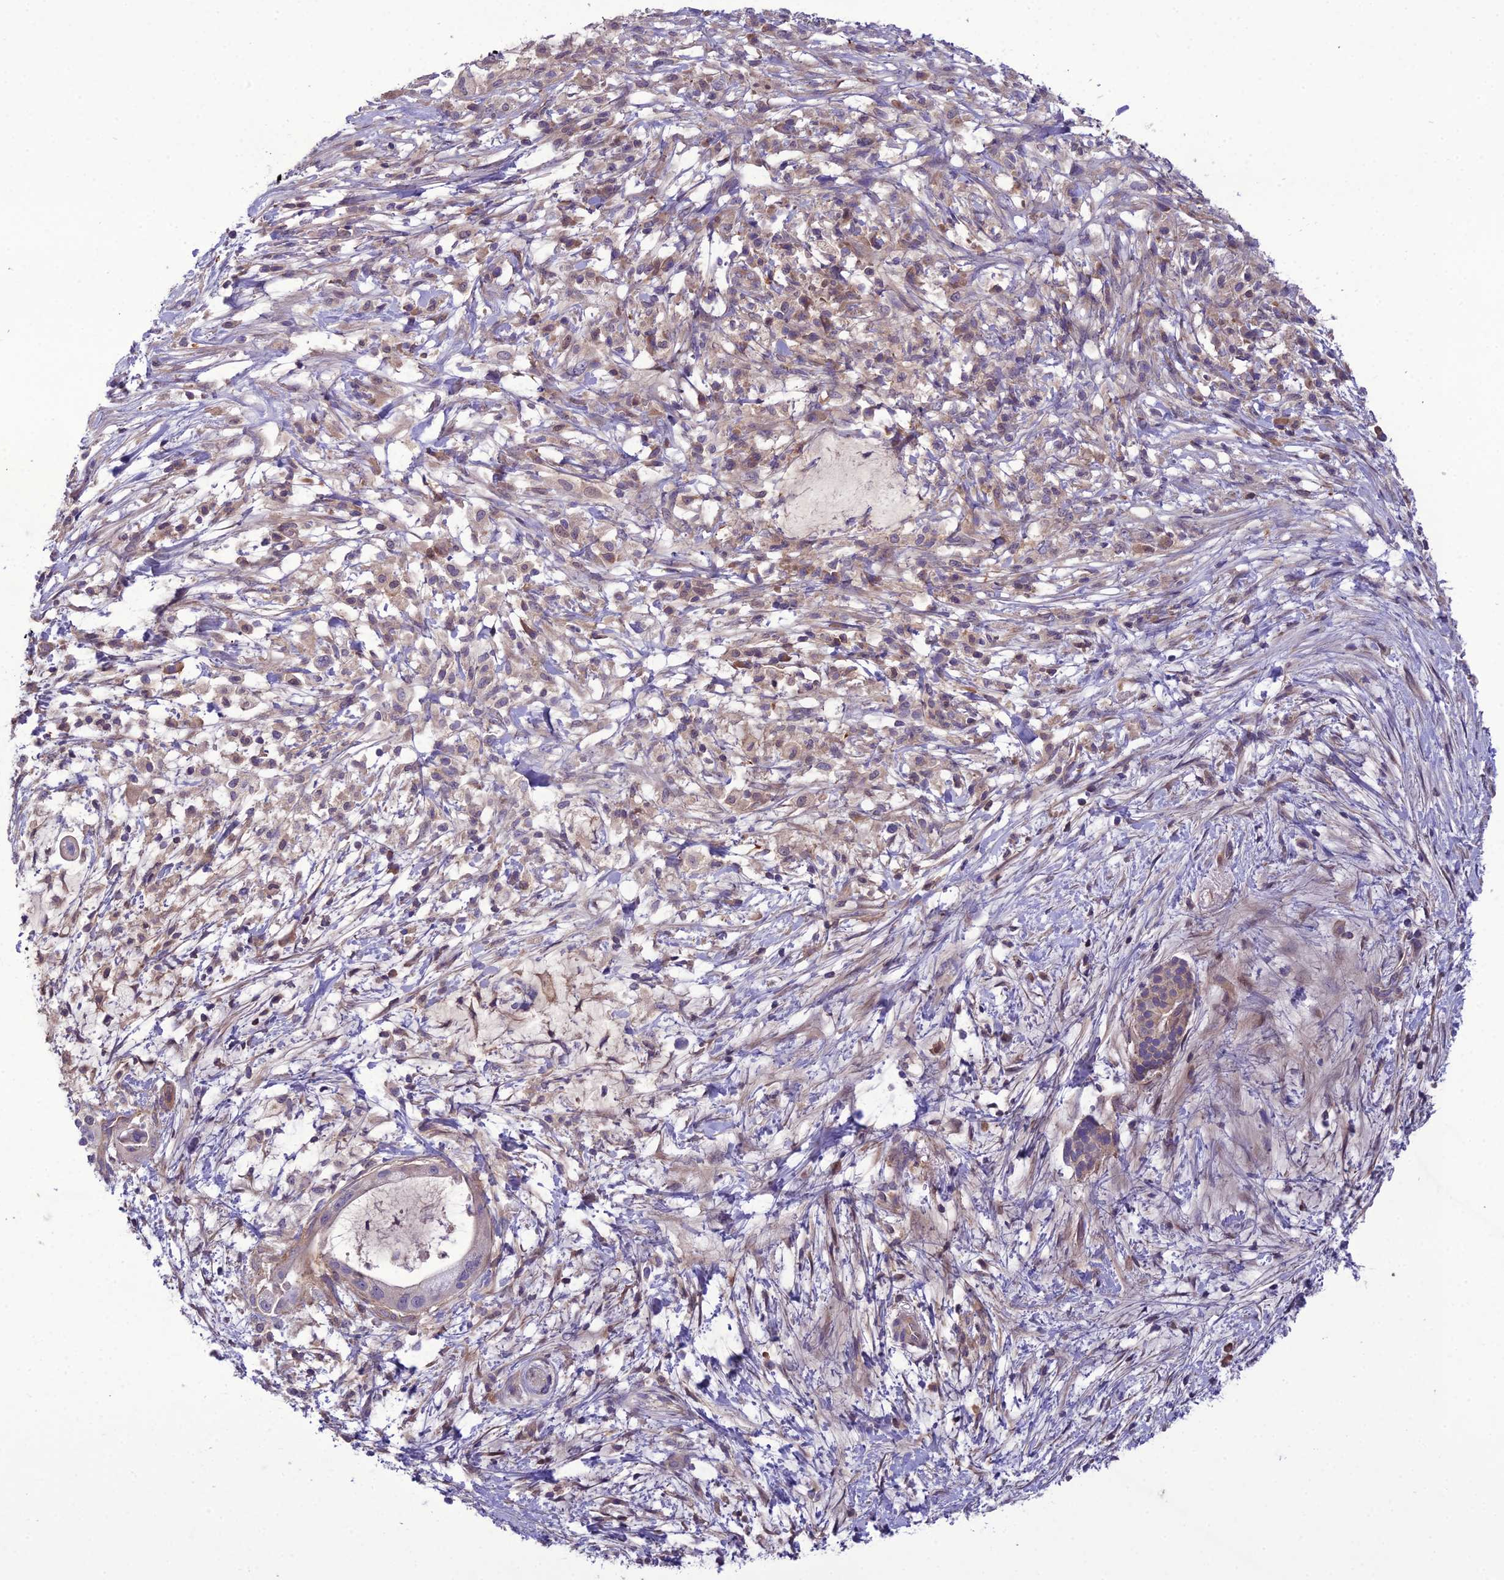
{"staining": {"intensity": "negative", "quantity": "none", "location": "none"}, "tissue": "pancreatic cancer", "cell_type": "Tumor cells", "image_type": "cancer", "snomed": [{"axis": "morphology", "description": "Adenocarcinoma, NOS"}, {"axis": "topography", "description": "Pancreas"}], "caption": "Image shows no protein expression in tumor cells of adenocarcinoma (pancreatic) tissue.", "gene": "GDF6", "patient": {"sex": "male", "age": 48}}